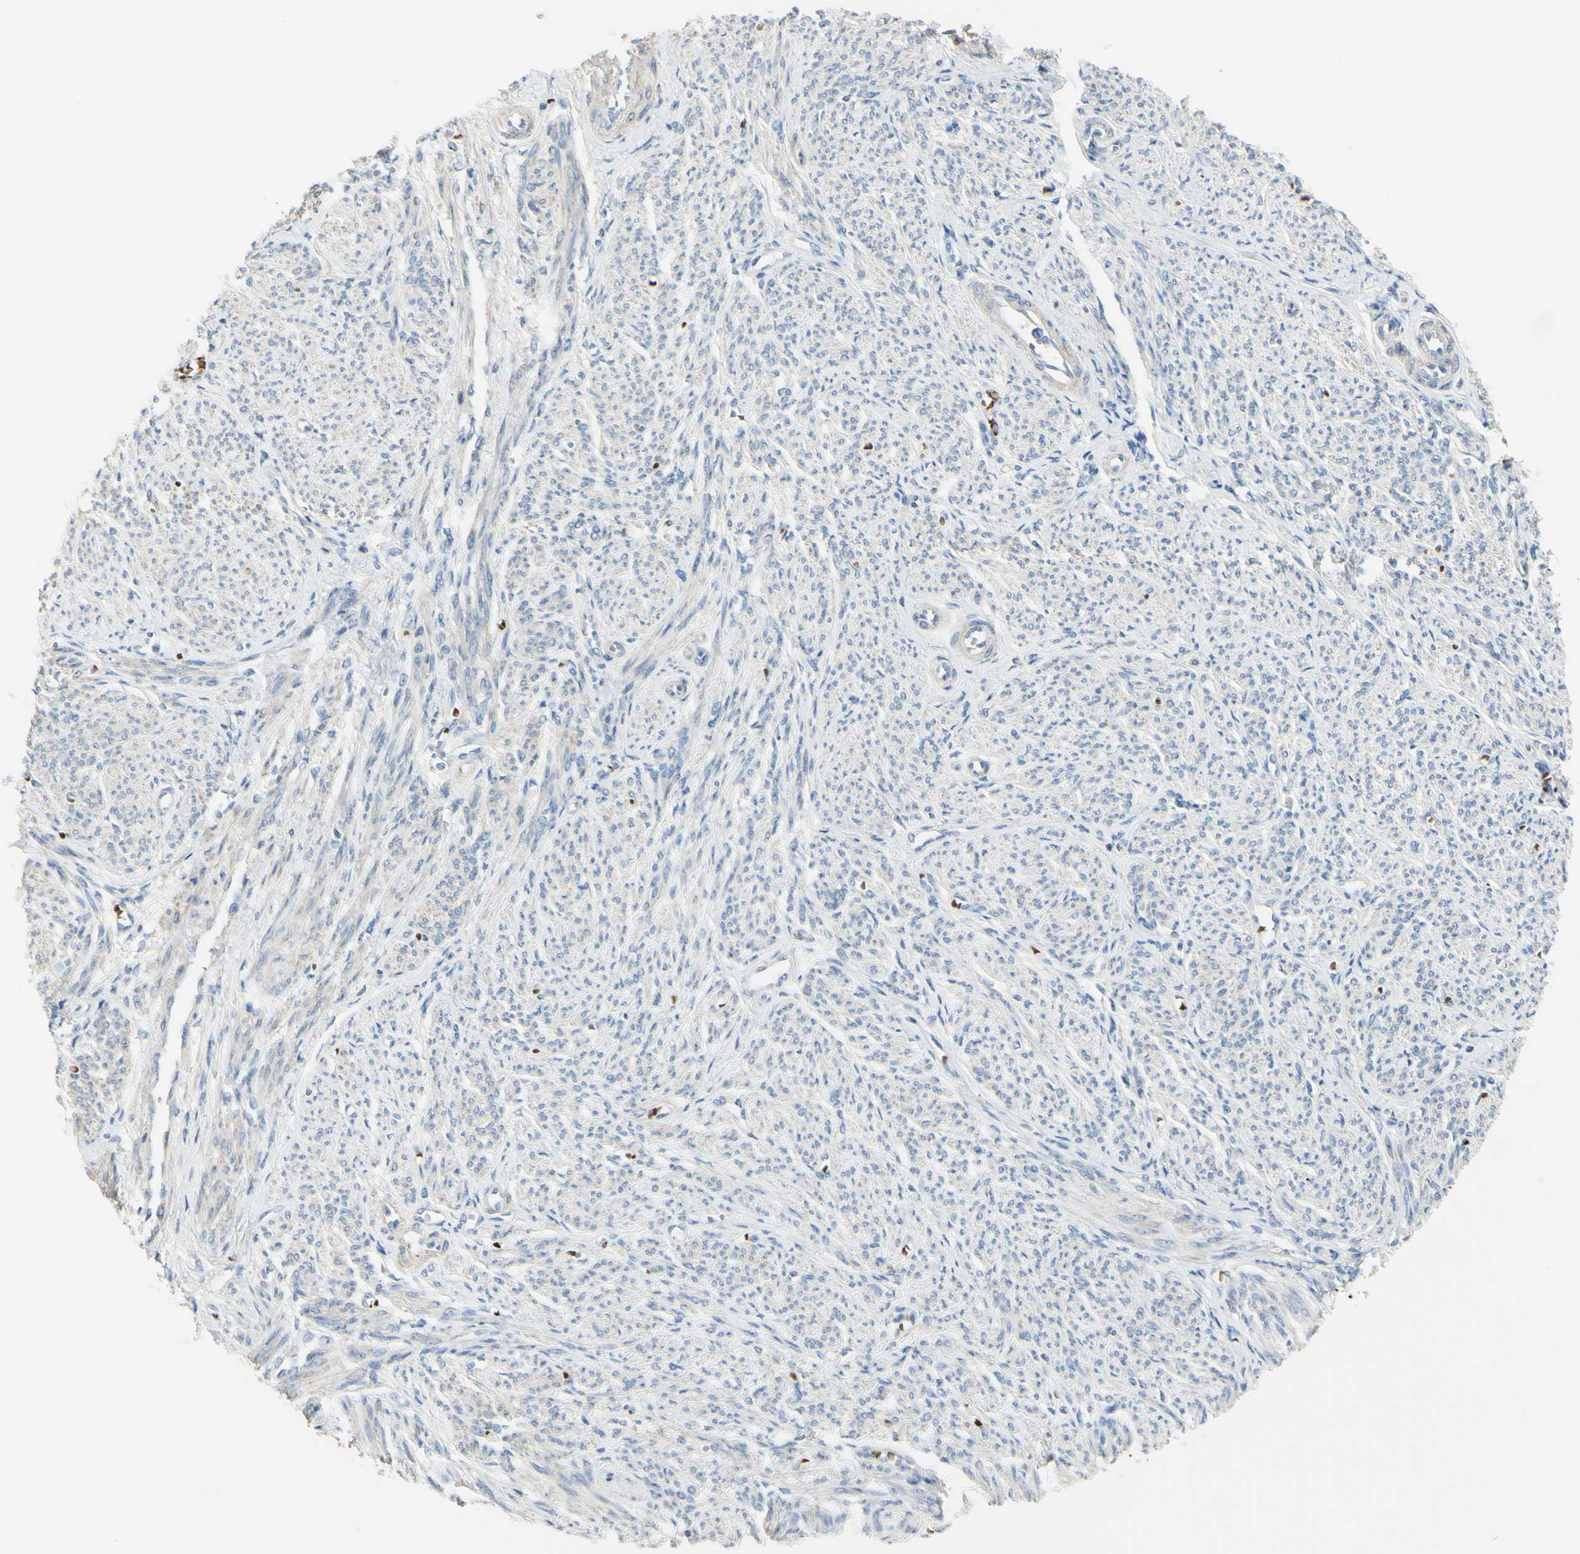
{"staining": {"intensity": "weak", "quantity": ">75%", "location": "cytoplasmic/membranous"}, "tissue": "smooth muscle", "cell_type": "Smooth muscle cells", "image_type": "normal", "snomed": [{"axis": "morphology", "description": "Normal tissue, NOS"}, {"axis": "topography", "description": "Smooth muscle"}], "caption": "Smooth muscle stained with a brown dye displays weak cytoplasmic/membranous positive staining in about >75% of smooth muscle cells.", "gene": "NCBP2L", "patient": {"sex": "female", "age": 65}}